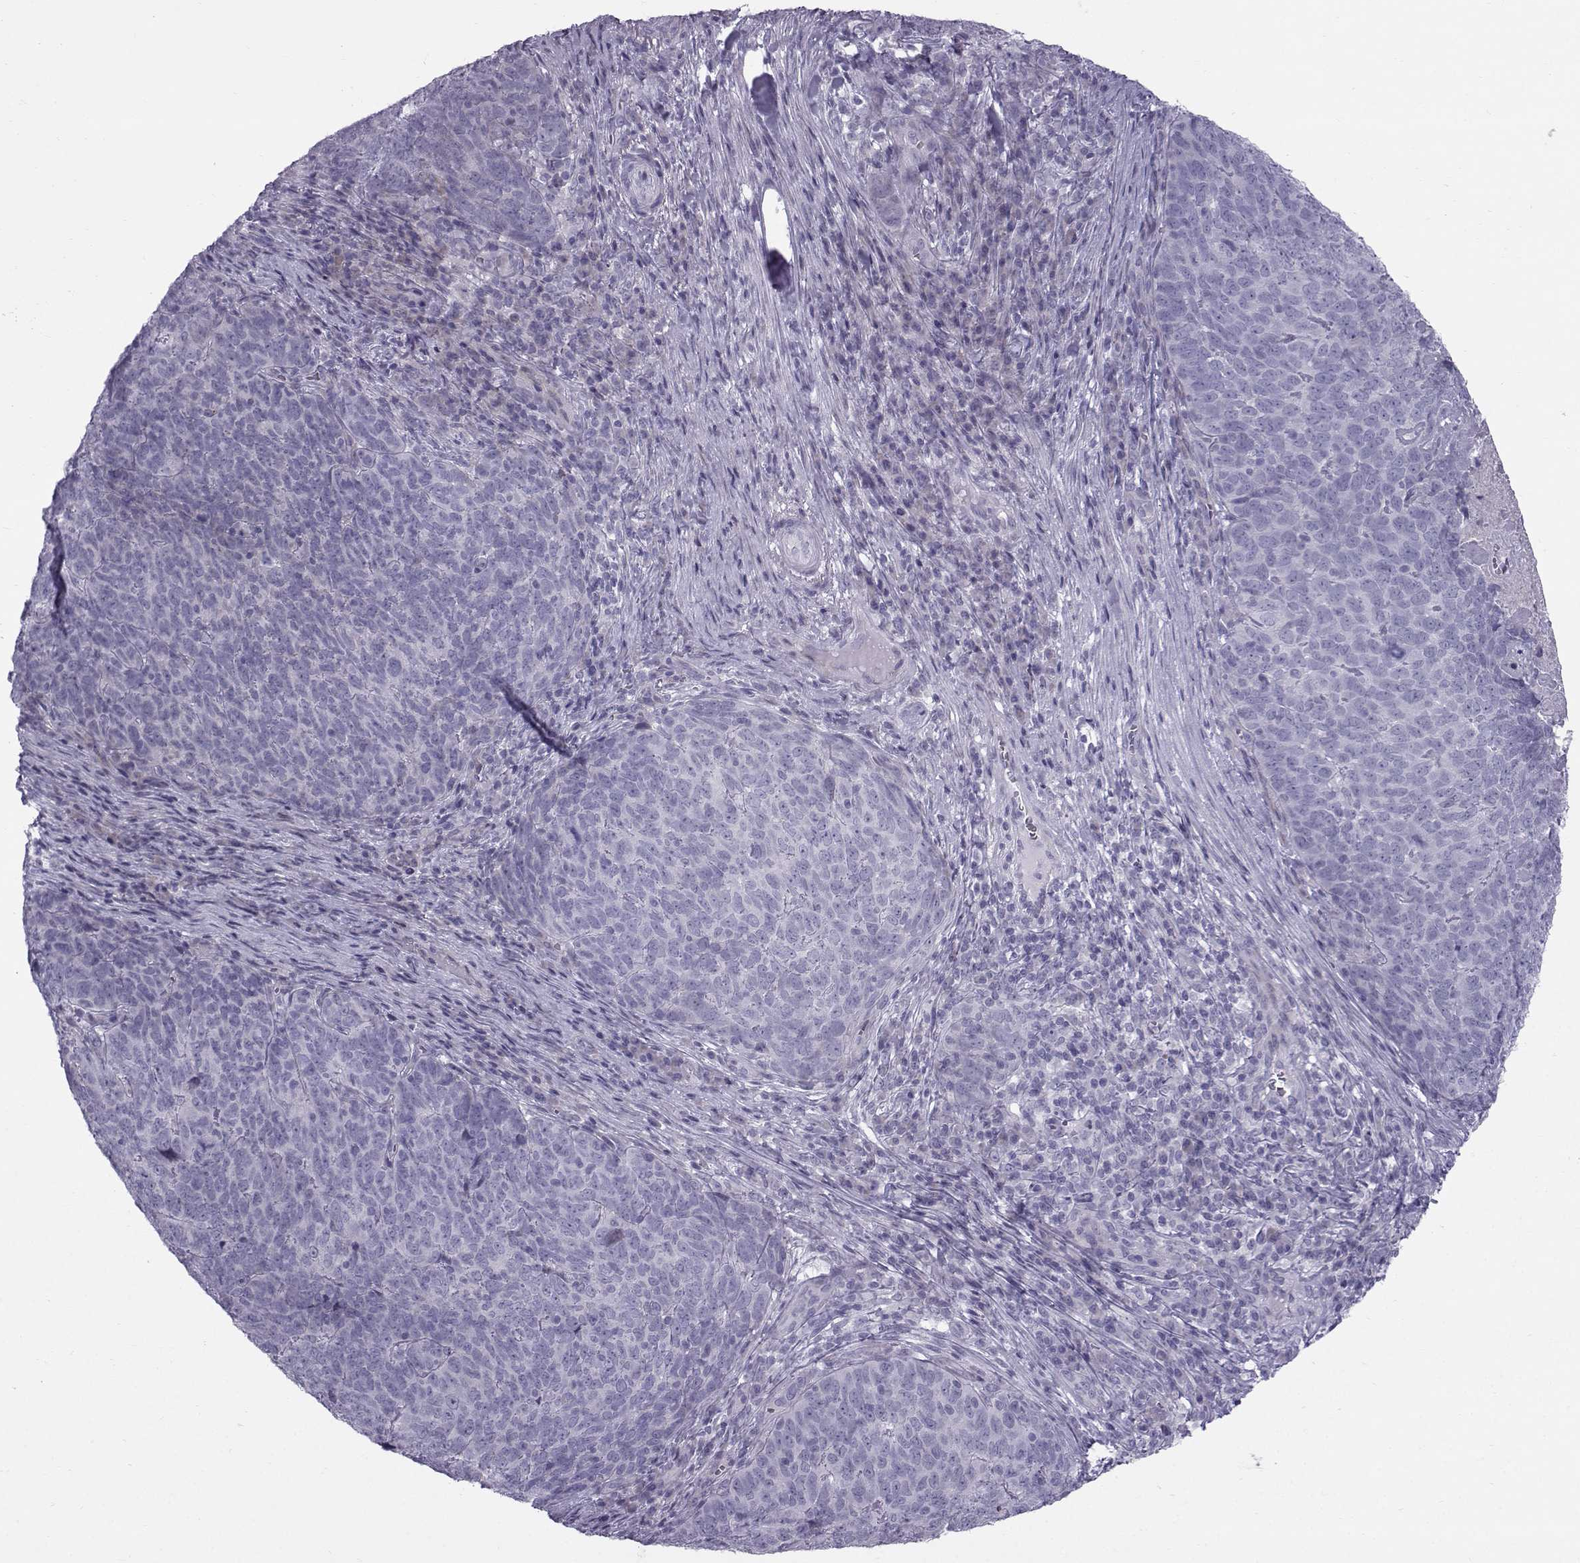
{"staining": {"intensity": "negative", "quantity": "none", "location": "none"}, "tissue": "skin cancer", "cell_type": "Tumor cells", "image_type": "cancer", "snomed": [{"axis": "morphology", "description": "Squamous cell carcinoma, NOS"}, {"axis": "topography", "description": "Skin"}, {"axis": "topography", "description": "Anal"}], "caption": "DAB (3,3'-diaminobenzidine) immunohistochemical staining of skin cancer (squamous cell carcinoma) demonstrates no significant expression in tumor cells.", "gene": "DMRT3", "patient": {"sex": "female", "age": 51}}